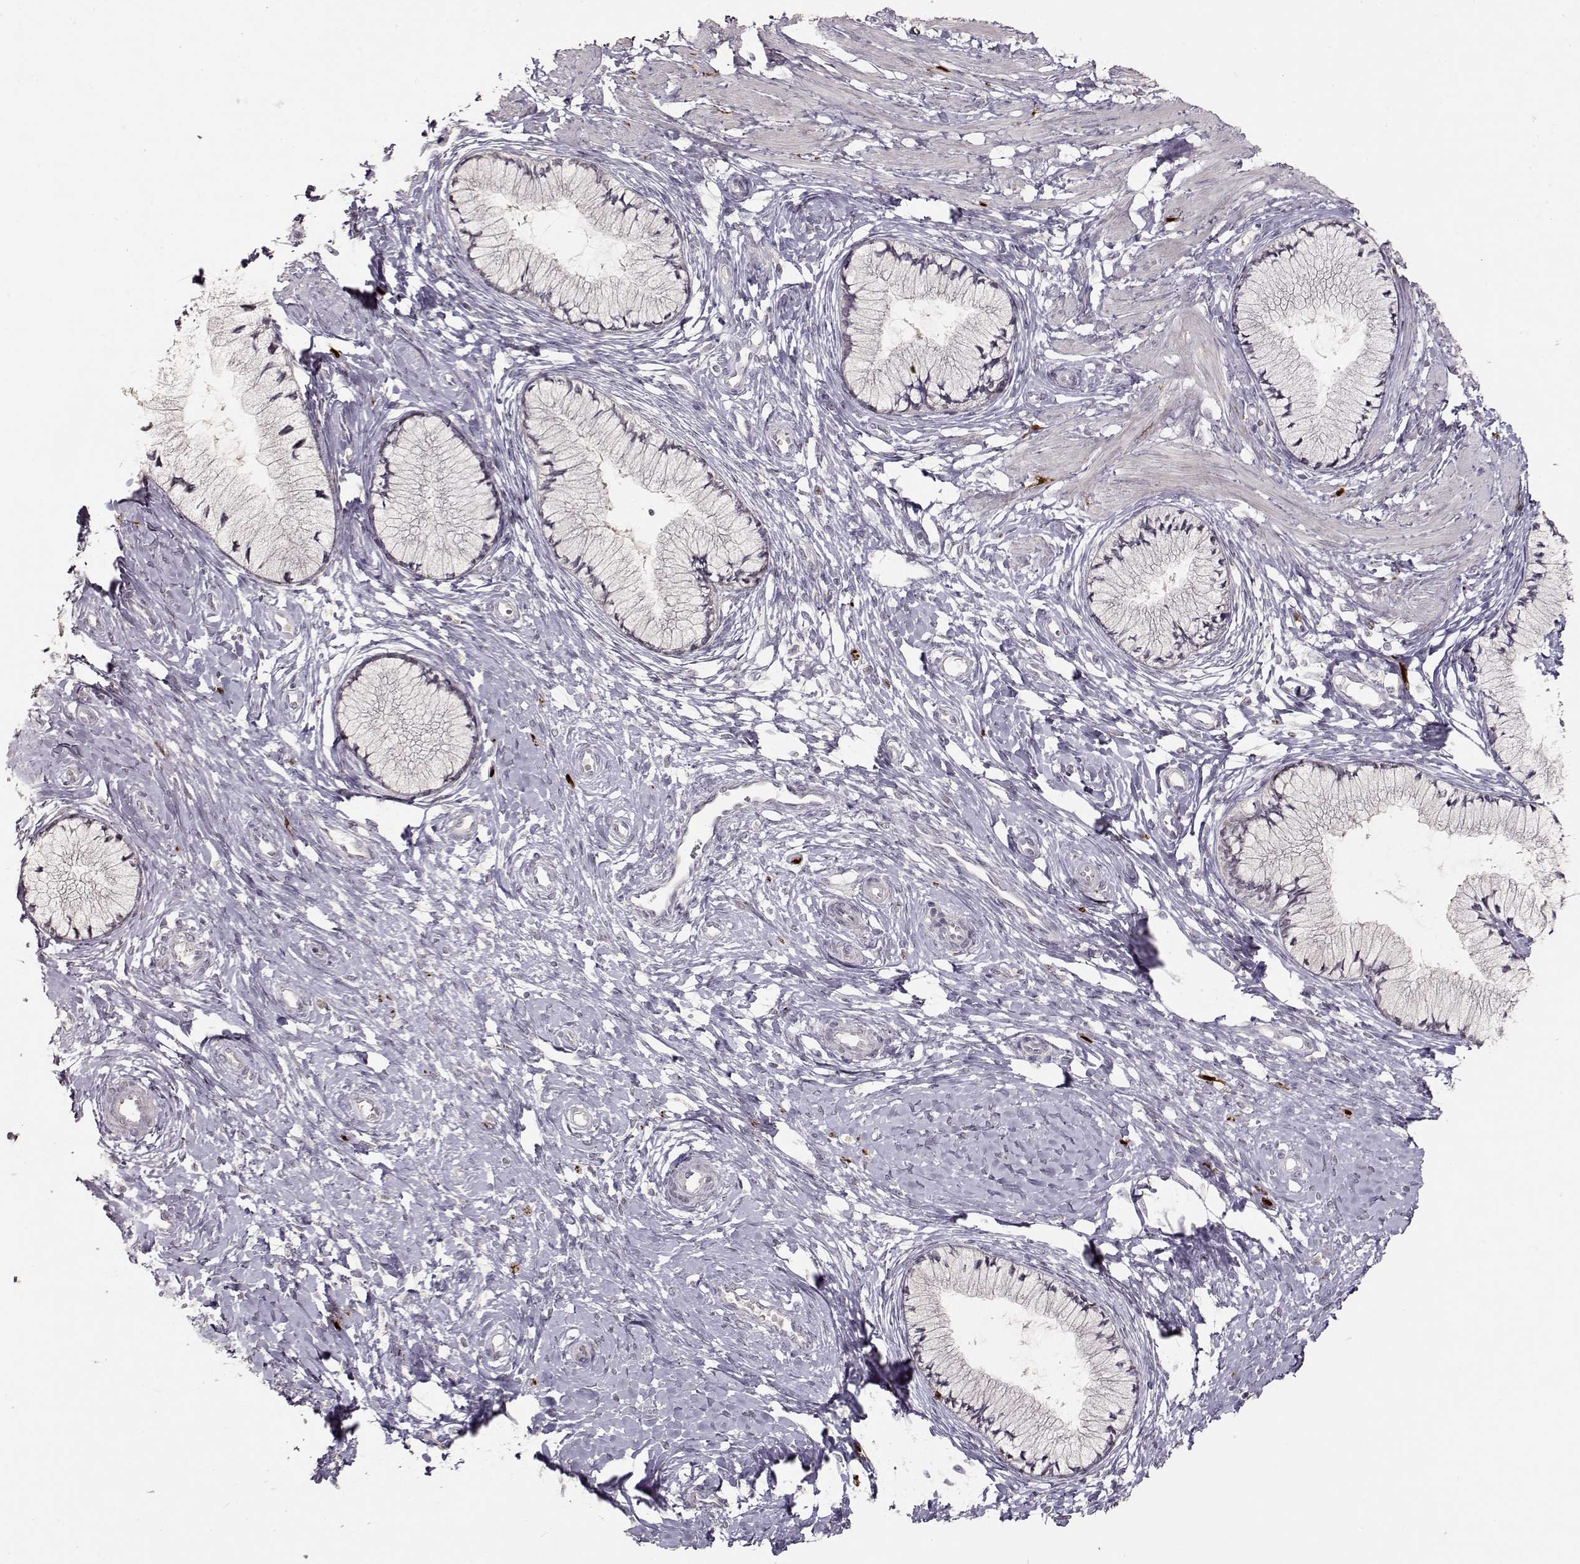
{"staining": {"intensity": "negative", "quantity": "none", "location": "none"}, "tissue": "cervix", "cell_type": "Glandular cells", "image_type": "normal", "snomed": [{"axis": "morphology", "description": "Normal tissue, NOS"}, {"axis": "topography", "description": "Cervix"}], "caption": "The immunohistochemistry micrograph has no significant staining in glandular cells of cervix. (Brightfield microscopy of DAB immunohistochemistry at high magnification).", "gene": "S100B", "patient": {"sex": "female", "age": 37}}